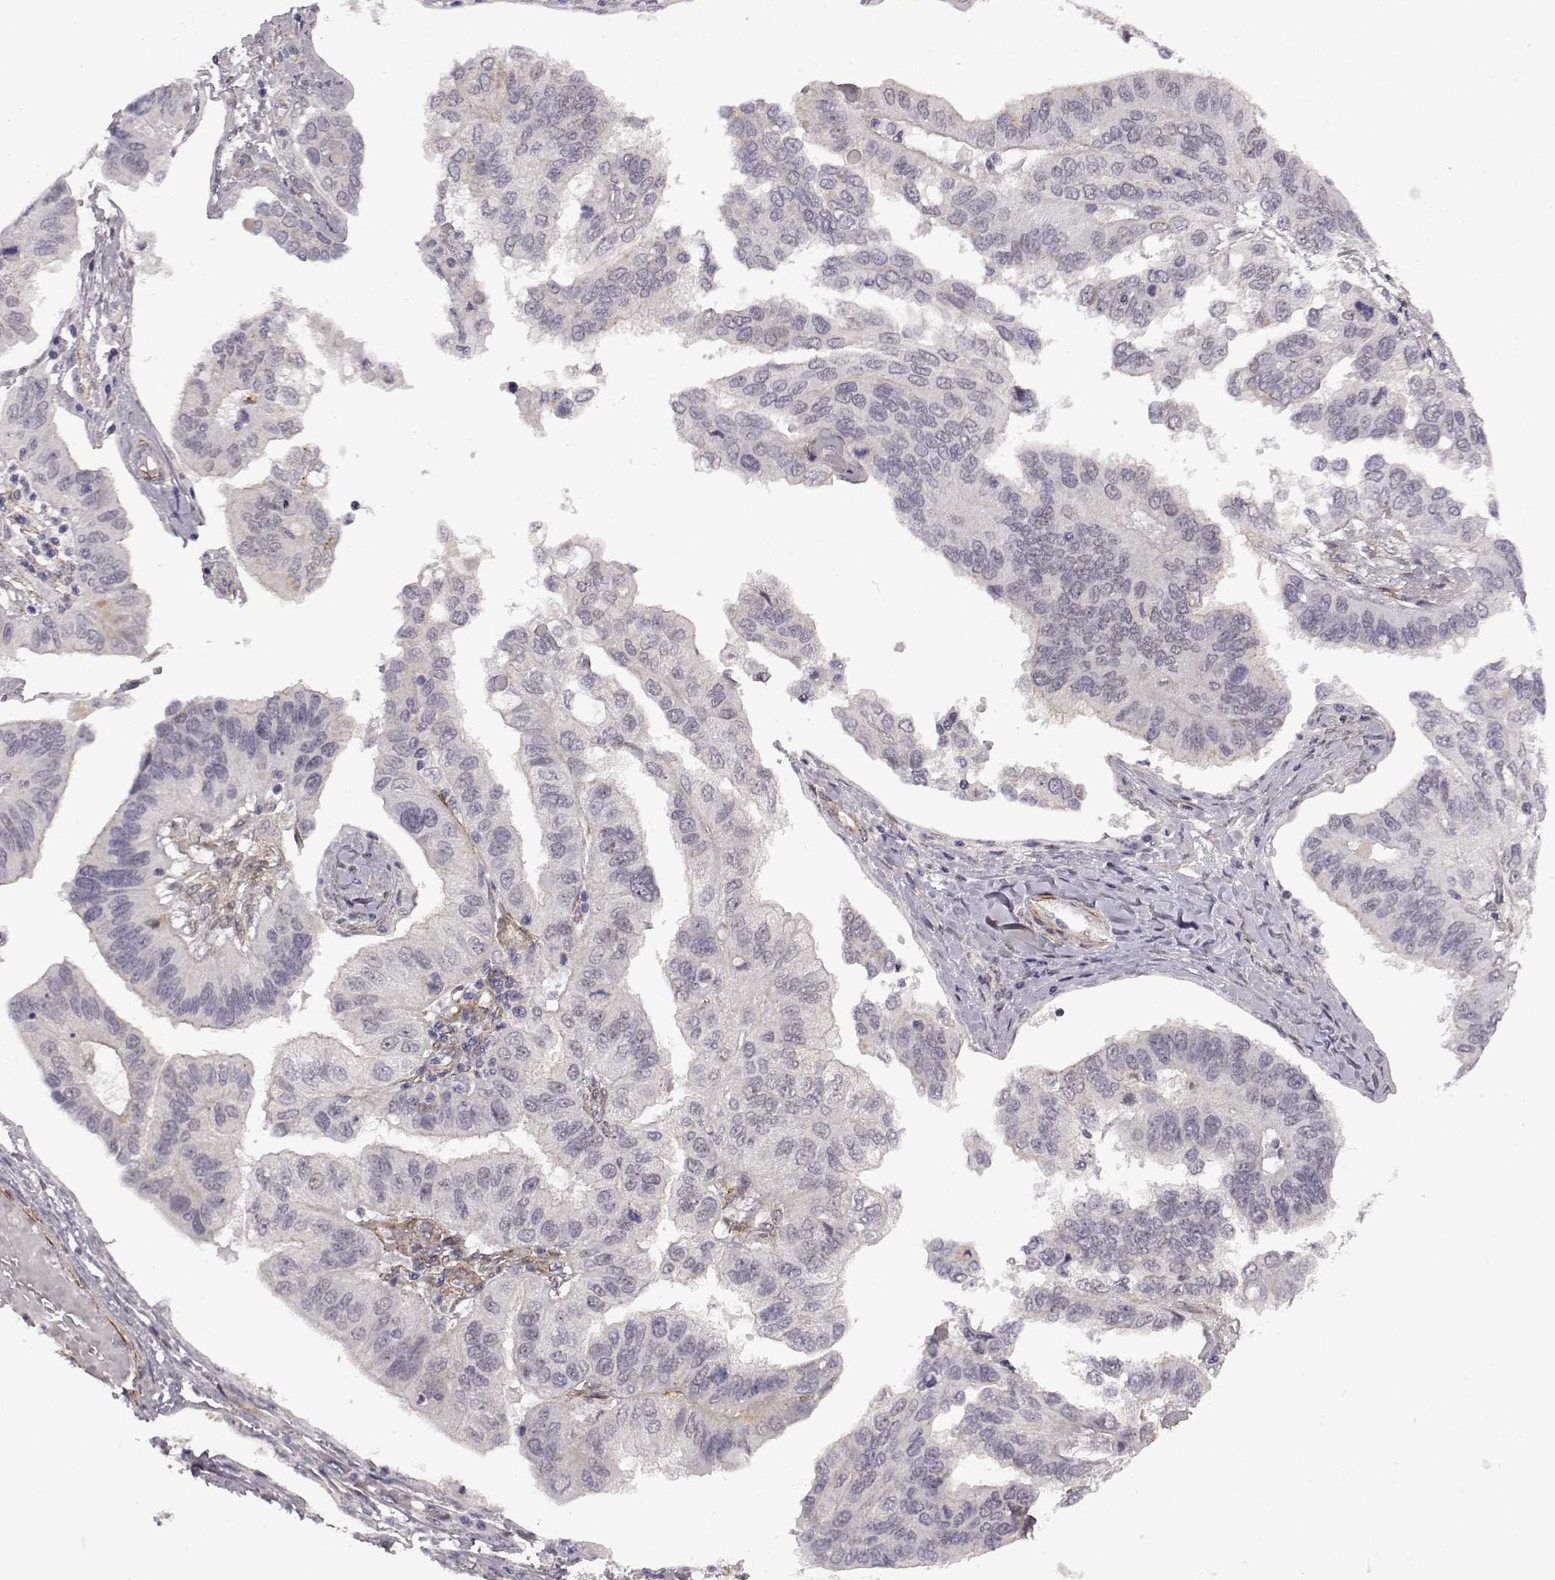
{"staining": {"intensity": "negative", "quantity": "none", "location": "none"}, "tissue": "ovarian cancer", "cell_type": "Tumor cells", "image_type": "cancer", "snomed": [{"axis": "morphology", "description": "Cystadenocarcinoma, serous, NOS"}, {"axis": "topography", "description": "Ovary"}], "caption": "The photomicrograph demonstrates no significant positivity in tumor cells of ovarian cancer (serous cystadenocarcinoma).", "gene": "SYNPO2", "patient": {"sex": "female", "age": 79}}